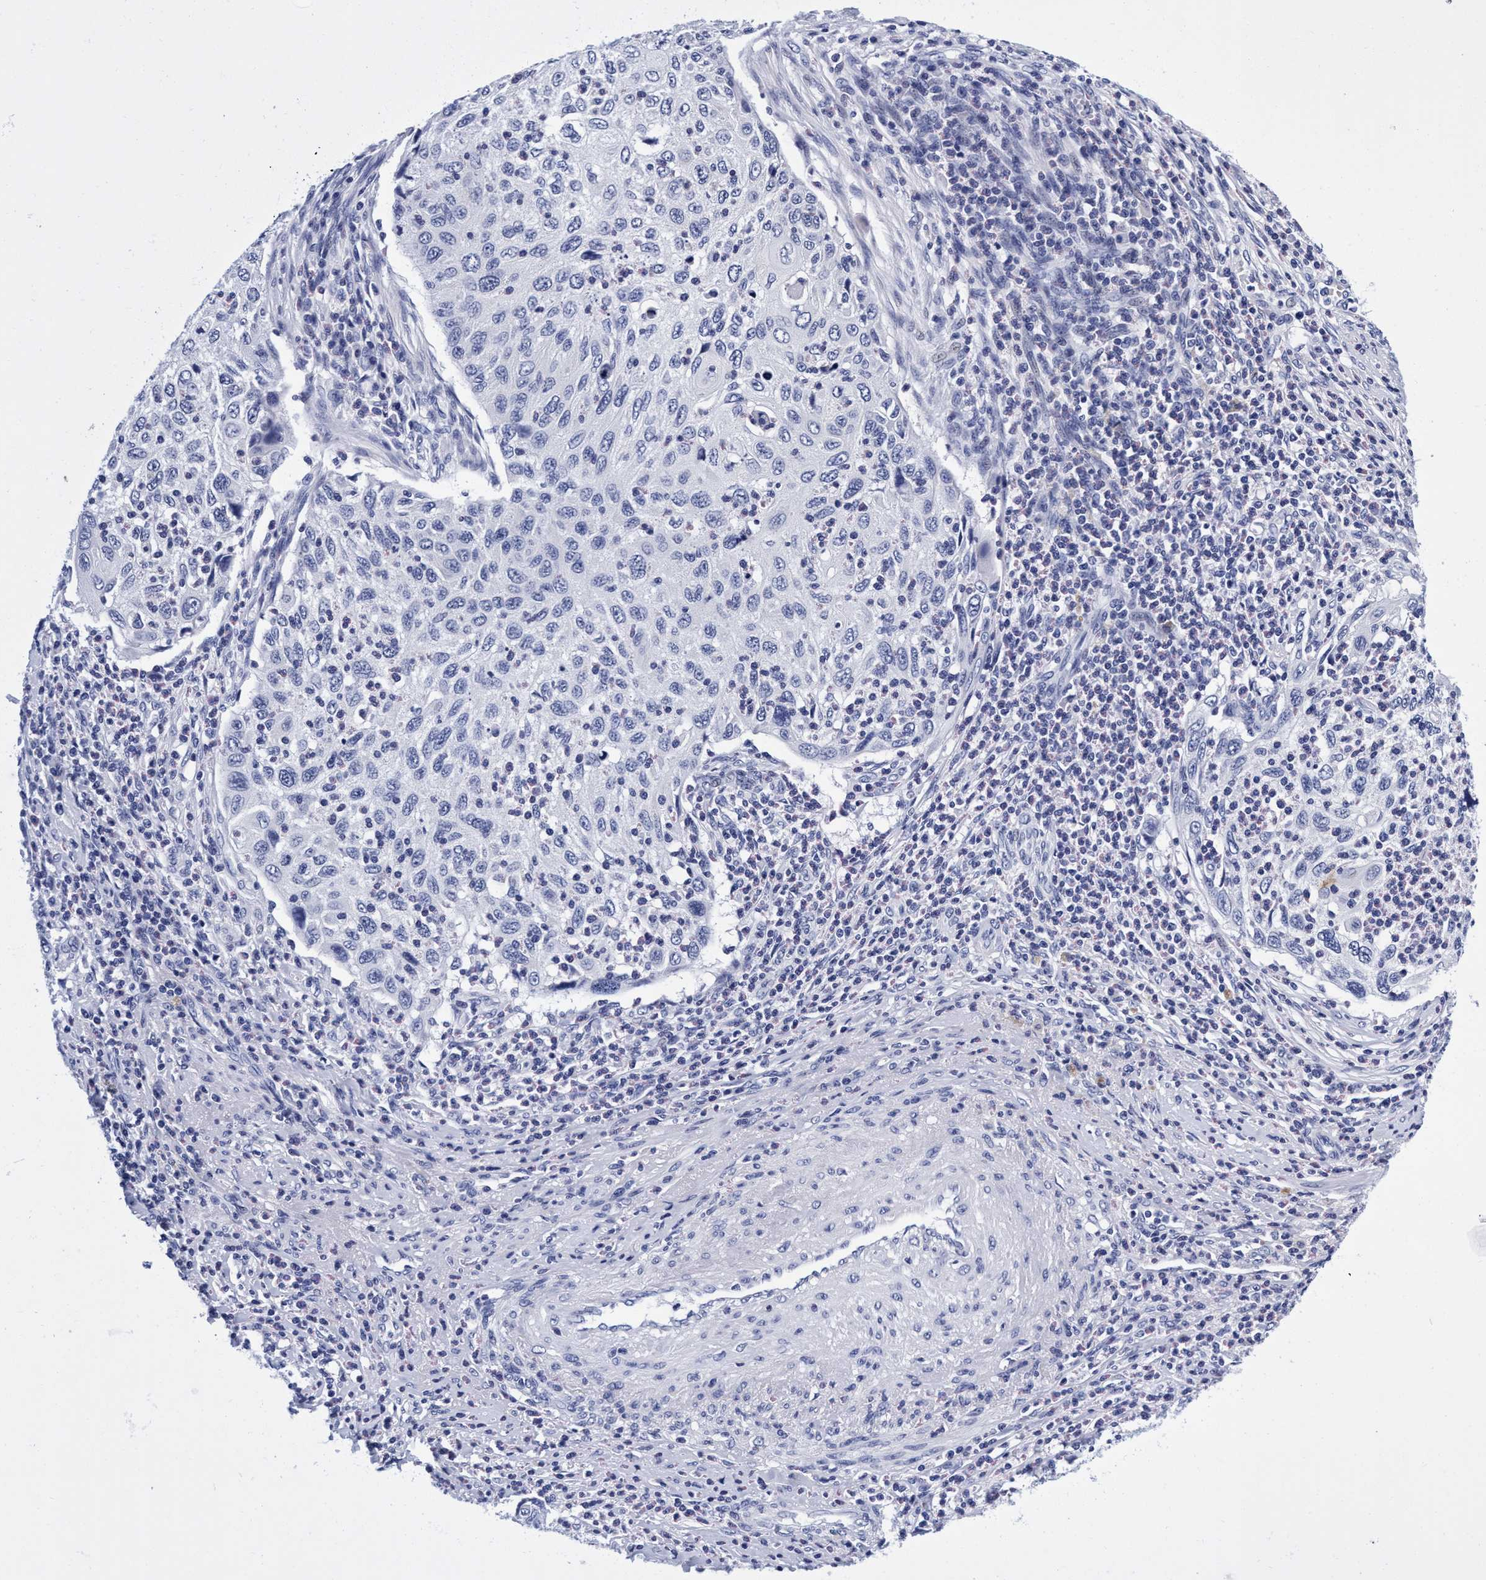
{"staining": {"intensity": "negative", "quantity": "none", "location": "none"}, "tissue": "cervical cancer", "cell_type": "Tumor cells", "image_type": "cancer", "snomed": [{"axis": "morphology", "description": "Squamous cell carcinoma, NOS"}, {"axis": "topography", "description": "Cervix"}], "caption": "Immunohistochemistry histopathology image of squamous cell carcinoma (cervical) stained for a protein (brown), which reveals no positivity in tumor cells. The staining was performed using DAB (3,3'-diaminobenzidine) to visualize the protein expression in brown, while the nuclei were stained in blue with hematoxylin (Magnification: 20x).", "gene": "PLPPR1", "patient": {"sex": "female", "age": 70}}